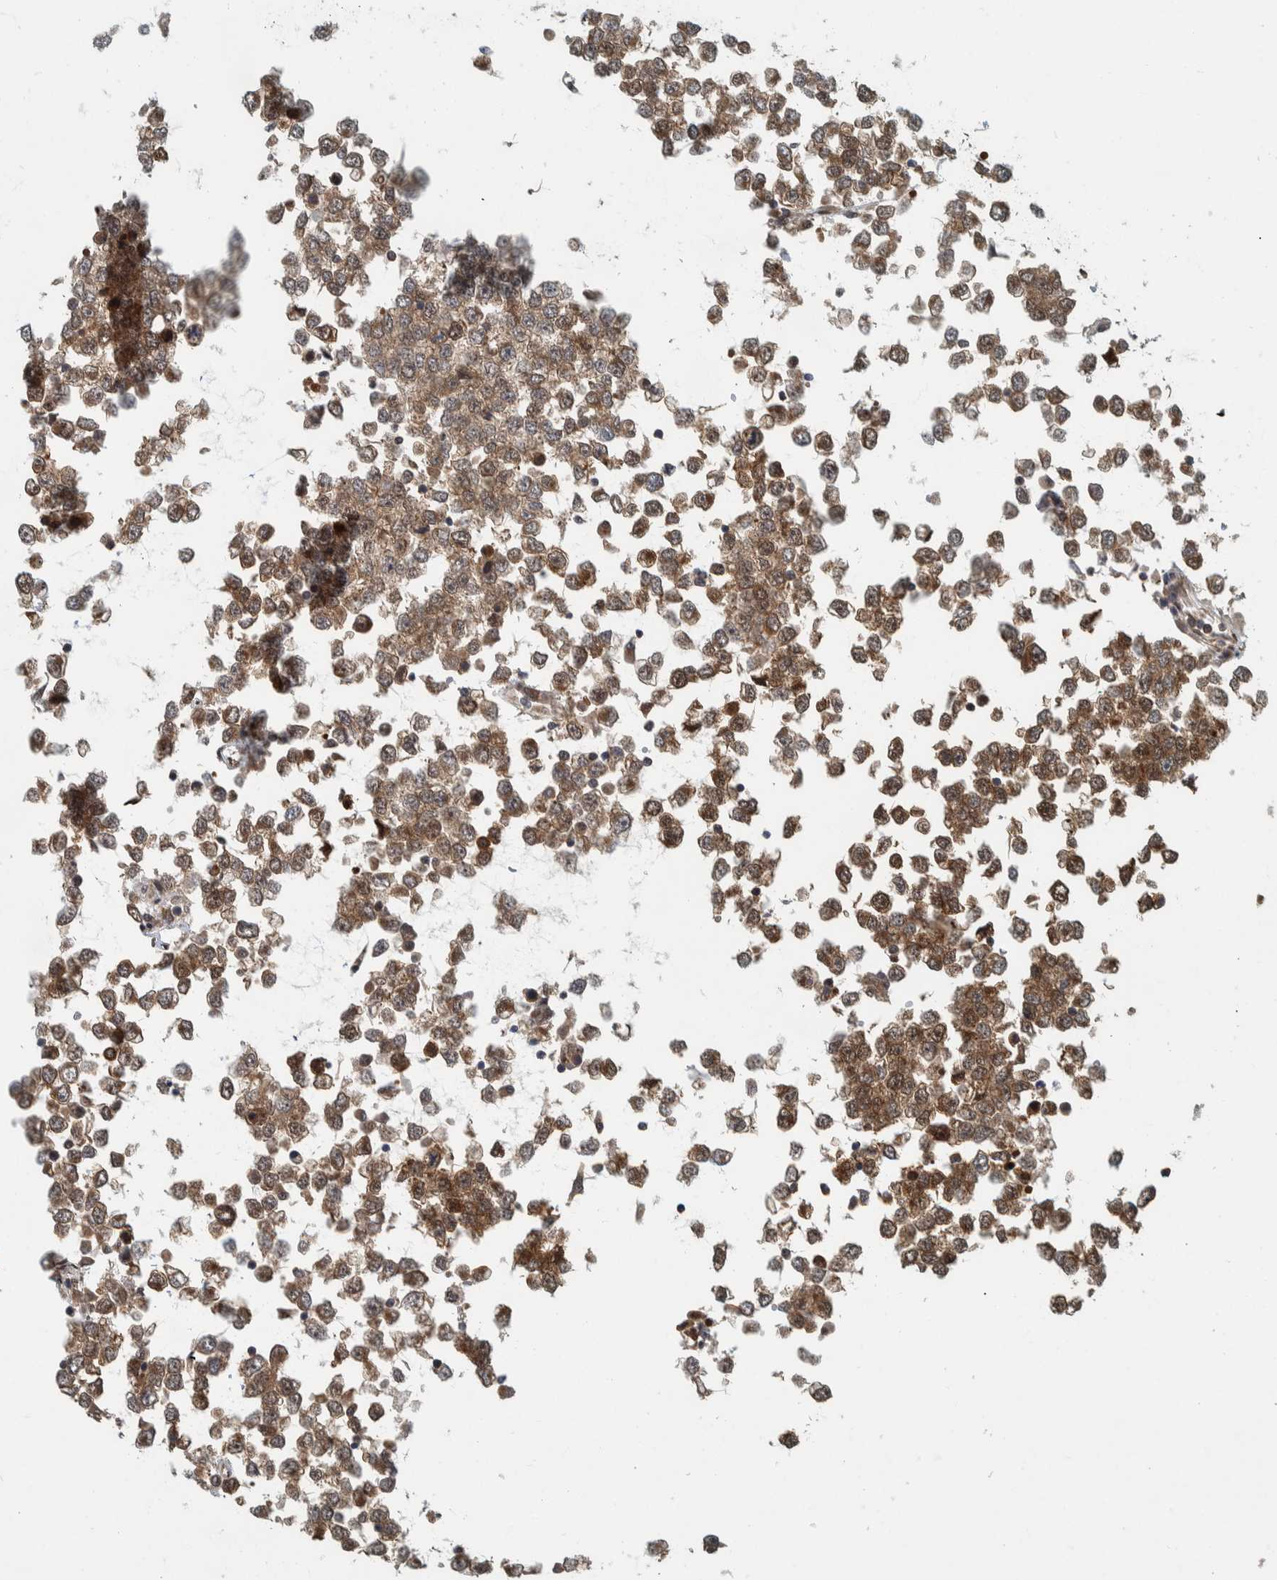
{"staining": {"intensity": "moderate", "quantity": ">75%", "location": "cytoplasmic/membranous,nuclear"}, "tissue": "testis cancer", "cell_type": "Tumor cells", "image_type": "cancer", "snomed": [{"axis": "morphology", "description": "Seminoma, NOS"}, {"axis": "topography", "description": "Testis"}], "caption": "Immunohistochemical staining of testis seminoma demonstrates medium levels of moderate cytoplasmic/membranous and nuclear protein staining in about >75% of tumor cells.", "gene": "COPS3", "patient": {"sex": "male", "age": 65}}